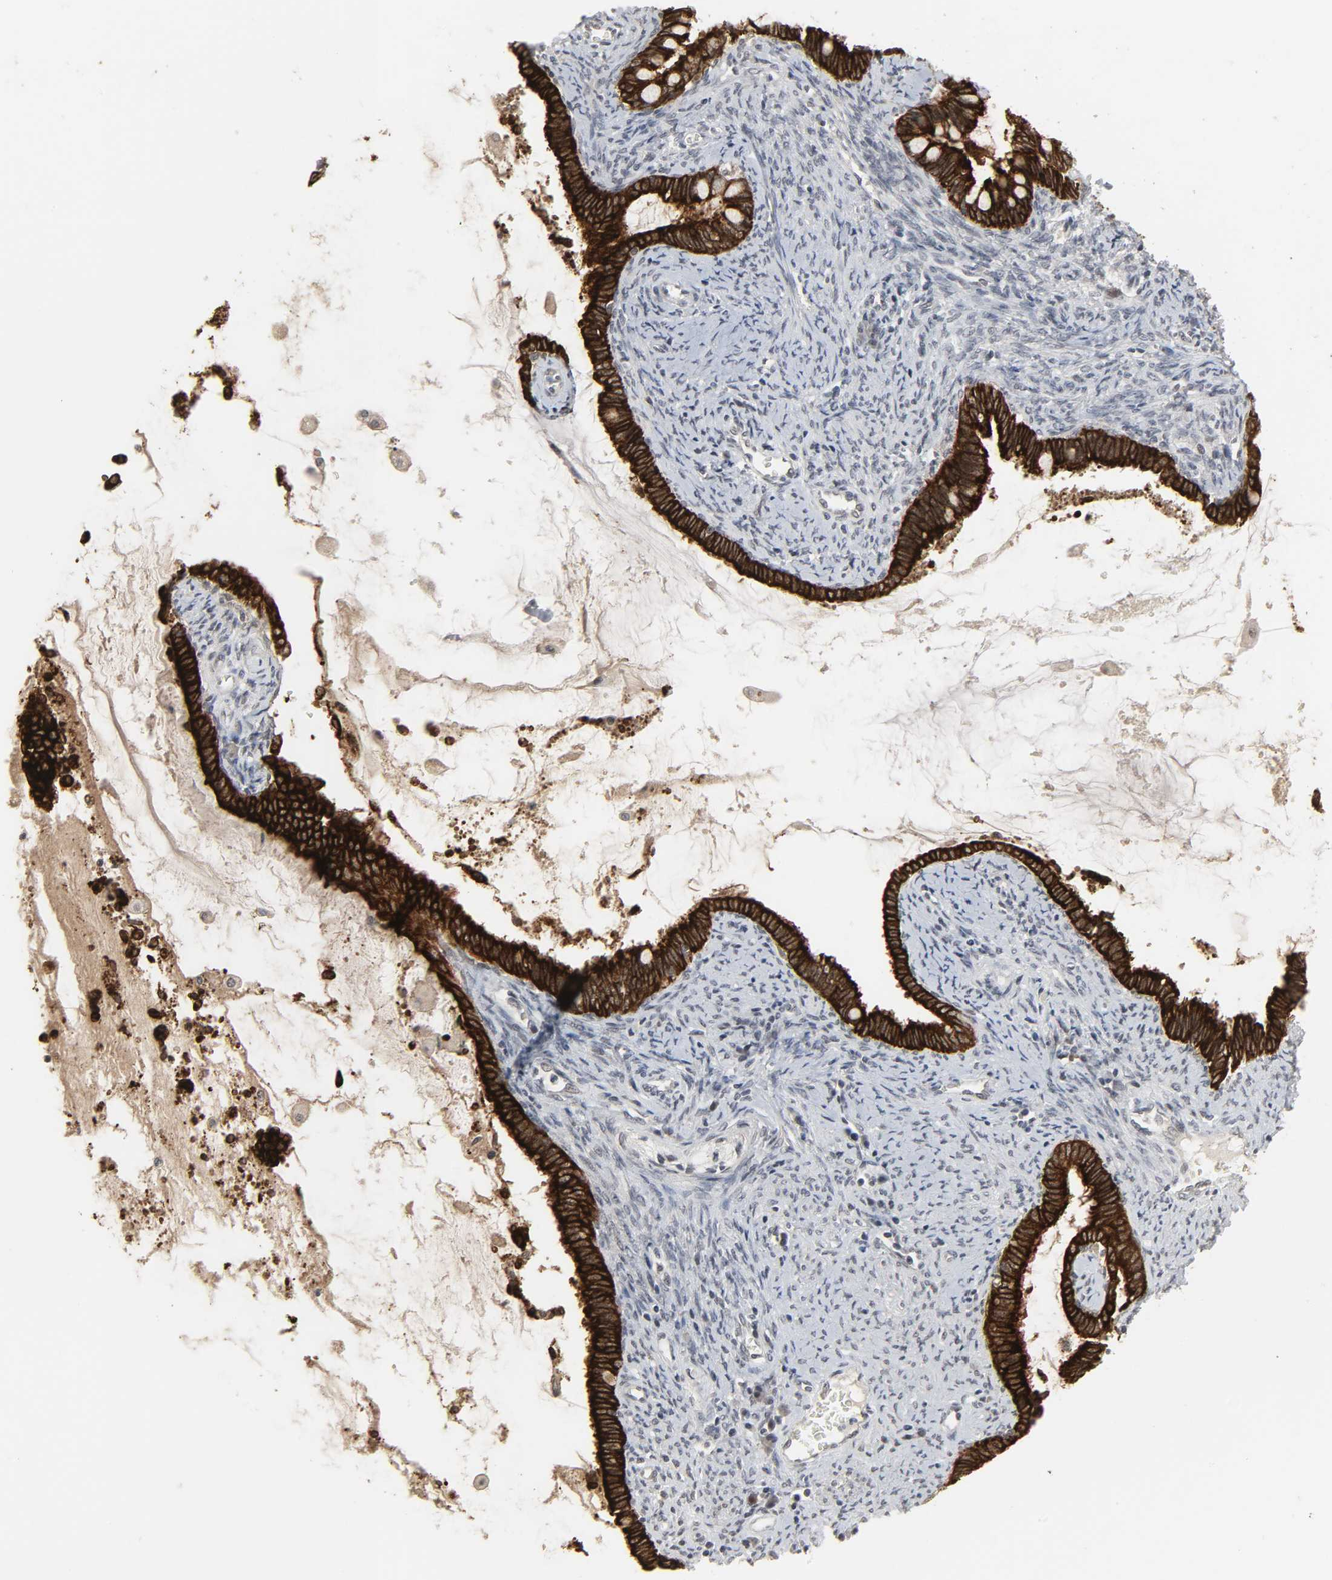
{"staining": {"intensity": "strong", "quantity": ">75%", "location": "cytoplasmic/membranous"}, "tissue": "cervical cancer", "cell_type": "Tumor cells", "image_type": "cancer", "snomed": [{"axis": "morphology", "description": "Adenocarcinoma, NOS"}, {"axis": "topography", "description": "Cervix"}], "caption": "Immunohistochemistry histopathology image of human adenocarcinoma (cervical) stained for a protein (brown), which shows high levels of strong cytoplasmic/membranous expression in approximately >75% of tumor cells.", "gene": "MUC1", "patient": {"sex": "female", "age": 44}}